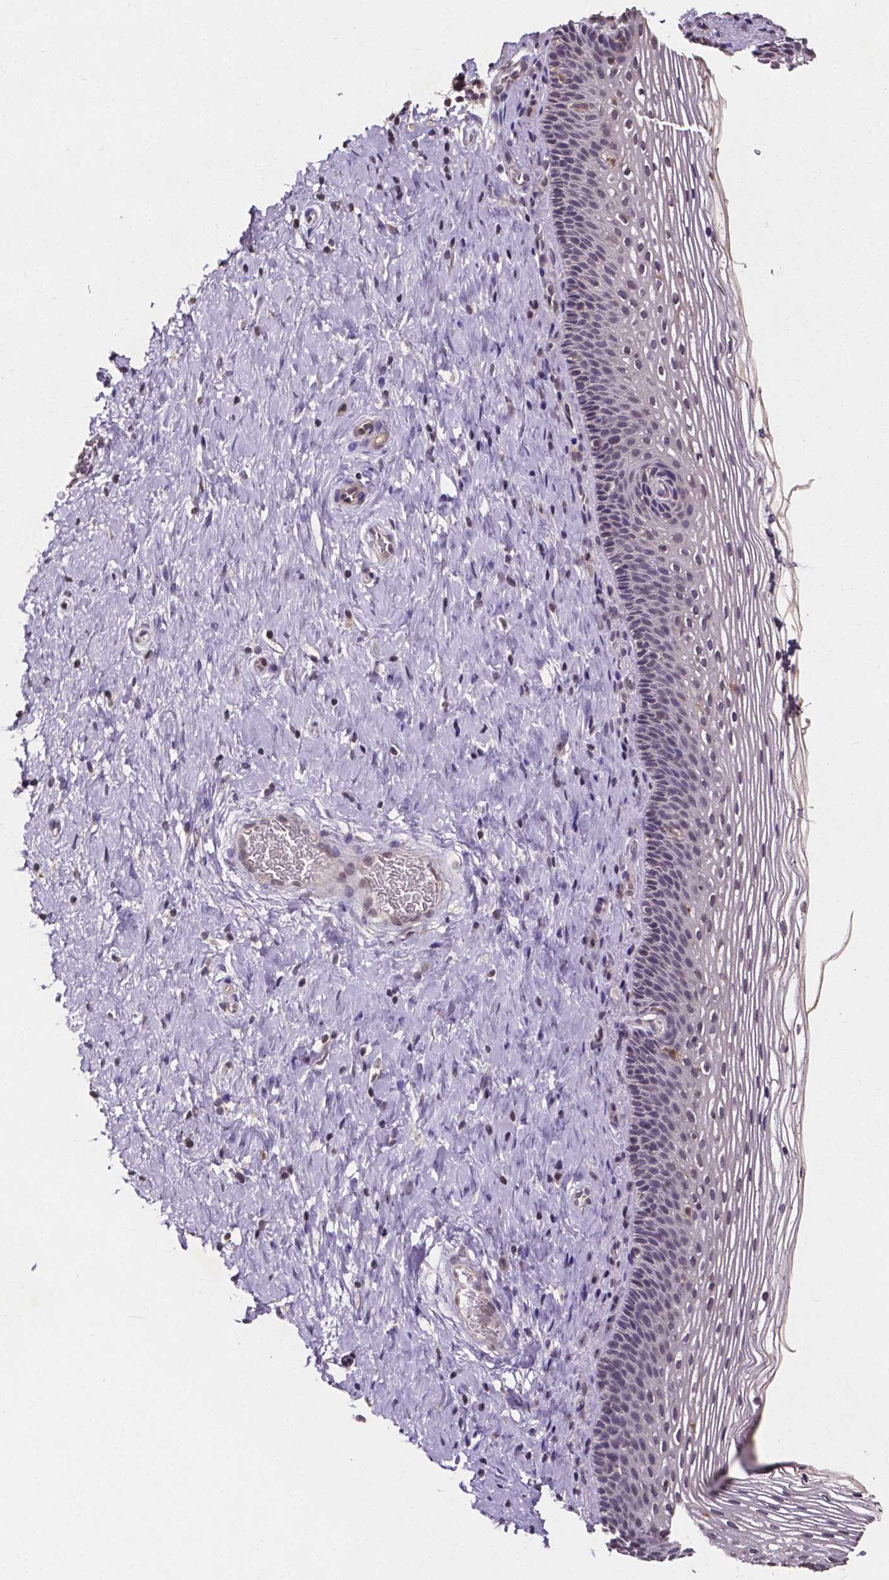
{"staining": {"intensity": "moderate", "quantity": ">75%", "location": "cytoplasmic/membranous"}, "tissue": "cervix", "cell_type": "Glandular cells", "image_type": "normal", "snomed": [{"axis": "morphology", "description": "Normal tissue, NOS"}, {"axis": "topography", "description": "Cervix"}], "caption": "Cervix stained for a protein (brown) shows moderate cytoplasmic/membranous positive staining in approximately >75% of glandular cells.", "gene": "NRGN", "patient": {"sex": "female", "age": 34}}